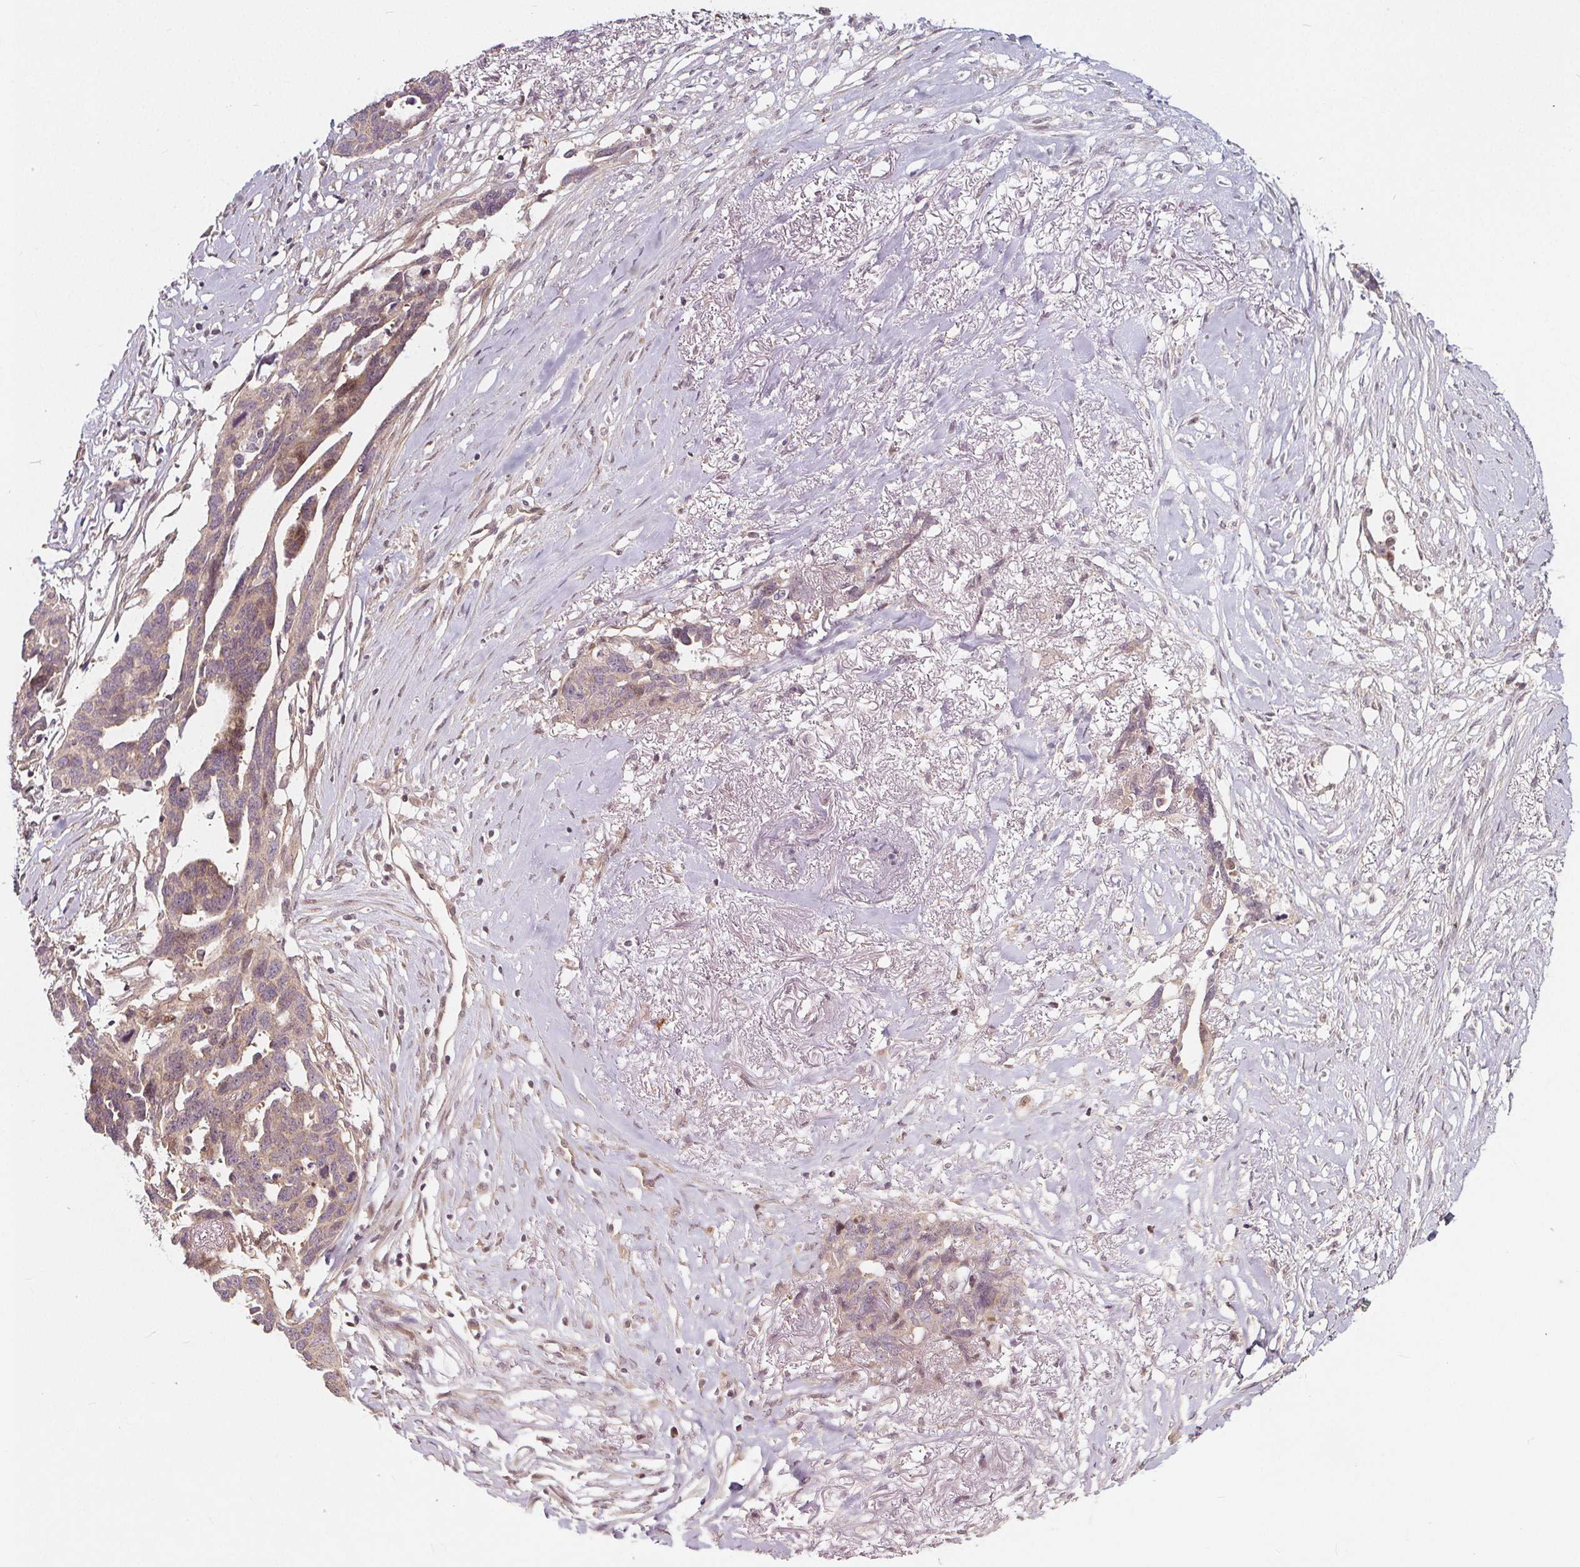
{"staining": {"intensity": "weak", "quantity": ">75%", "location": "cytoplasmic/membranous"}, "tissue": "ovarian cancer", "cell_type": "Tumor cells", "image_type": "cancer", "snomed": [{"axis": "morphology", "description": "Cystadenocarcinoma, serous, NOS"}, {"axis": "topography", "description": "Ovary"}], "caption": "Weak cytoplasmic/membranous protein expression is identified in approximately >75% of tumor cells in ovarian cancer.", "gene": "AKT1S1", "patient": {"sex": "female", "age": 69}}